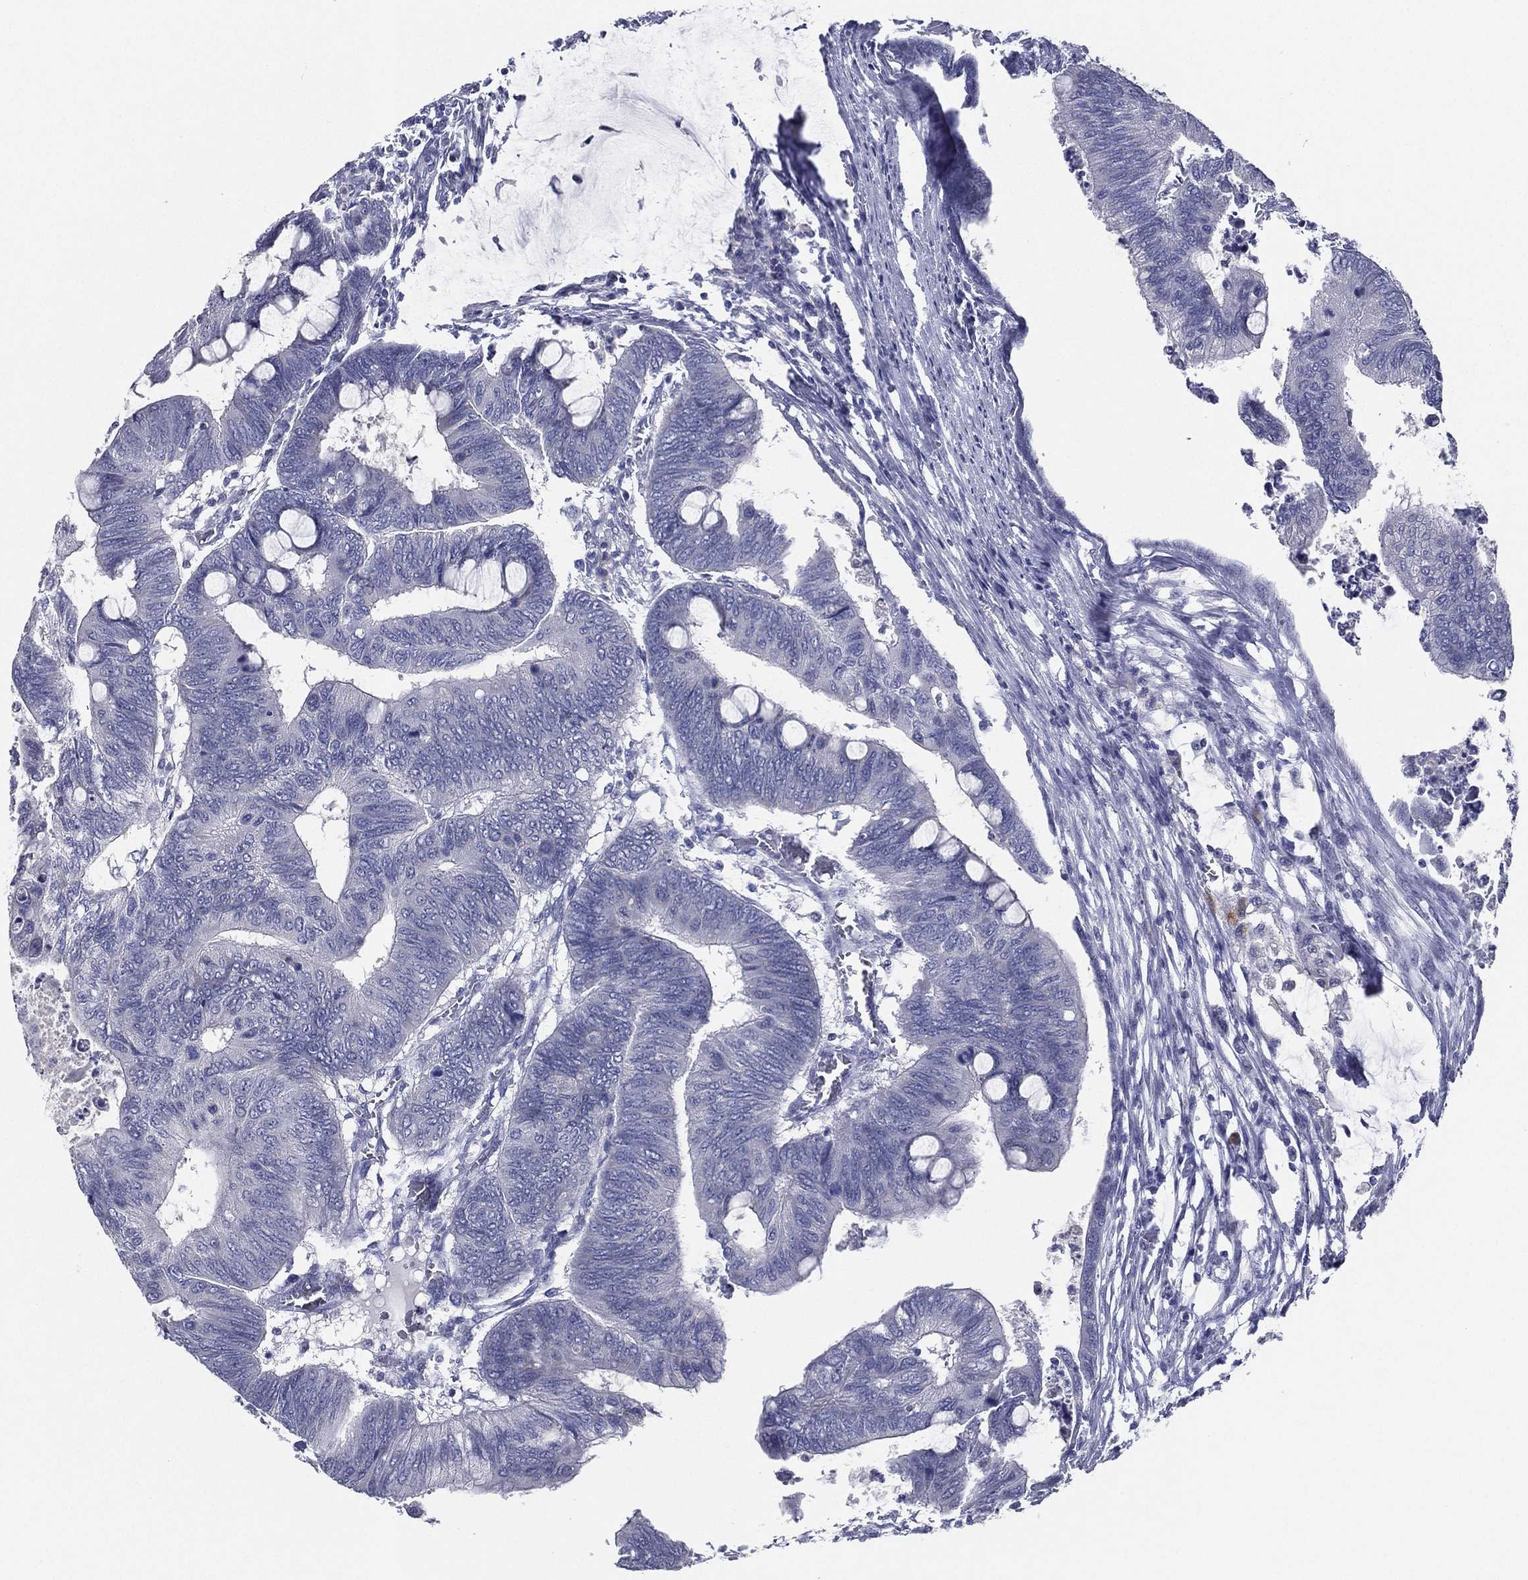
{"staining": {"intensity": "negative", "quantity": "none", "location": "none"}, "tissue": "colorectal cancer", "cell_type": "Tumor cells", "image_type": "cancer", "snomed": [{"axis": "morphology", "description": "Normal tissue, NOS"}, {"axis": "morphology", "description": "Adenocarcinoma, NOS"}, {"axis": "topography", "description": "Rectum"}, {"axis": "topography", "description": "Peripheral nerve tissue"}], "caption": "This is a micrograph of immunohistochemistry staining of colorectal adenocarcinoma, which shows no expression in tumor cells. Nuclei are stained in blue.", "gene": "SLC13A4", "patient": {"sex": "male", "age": 92}}